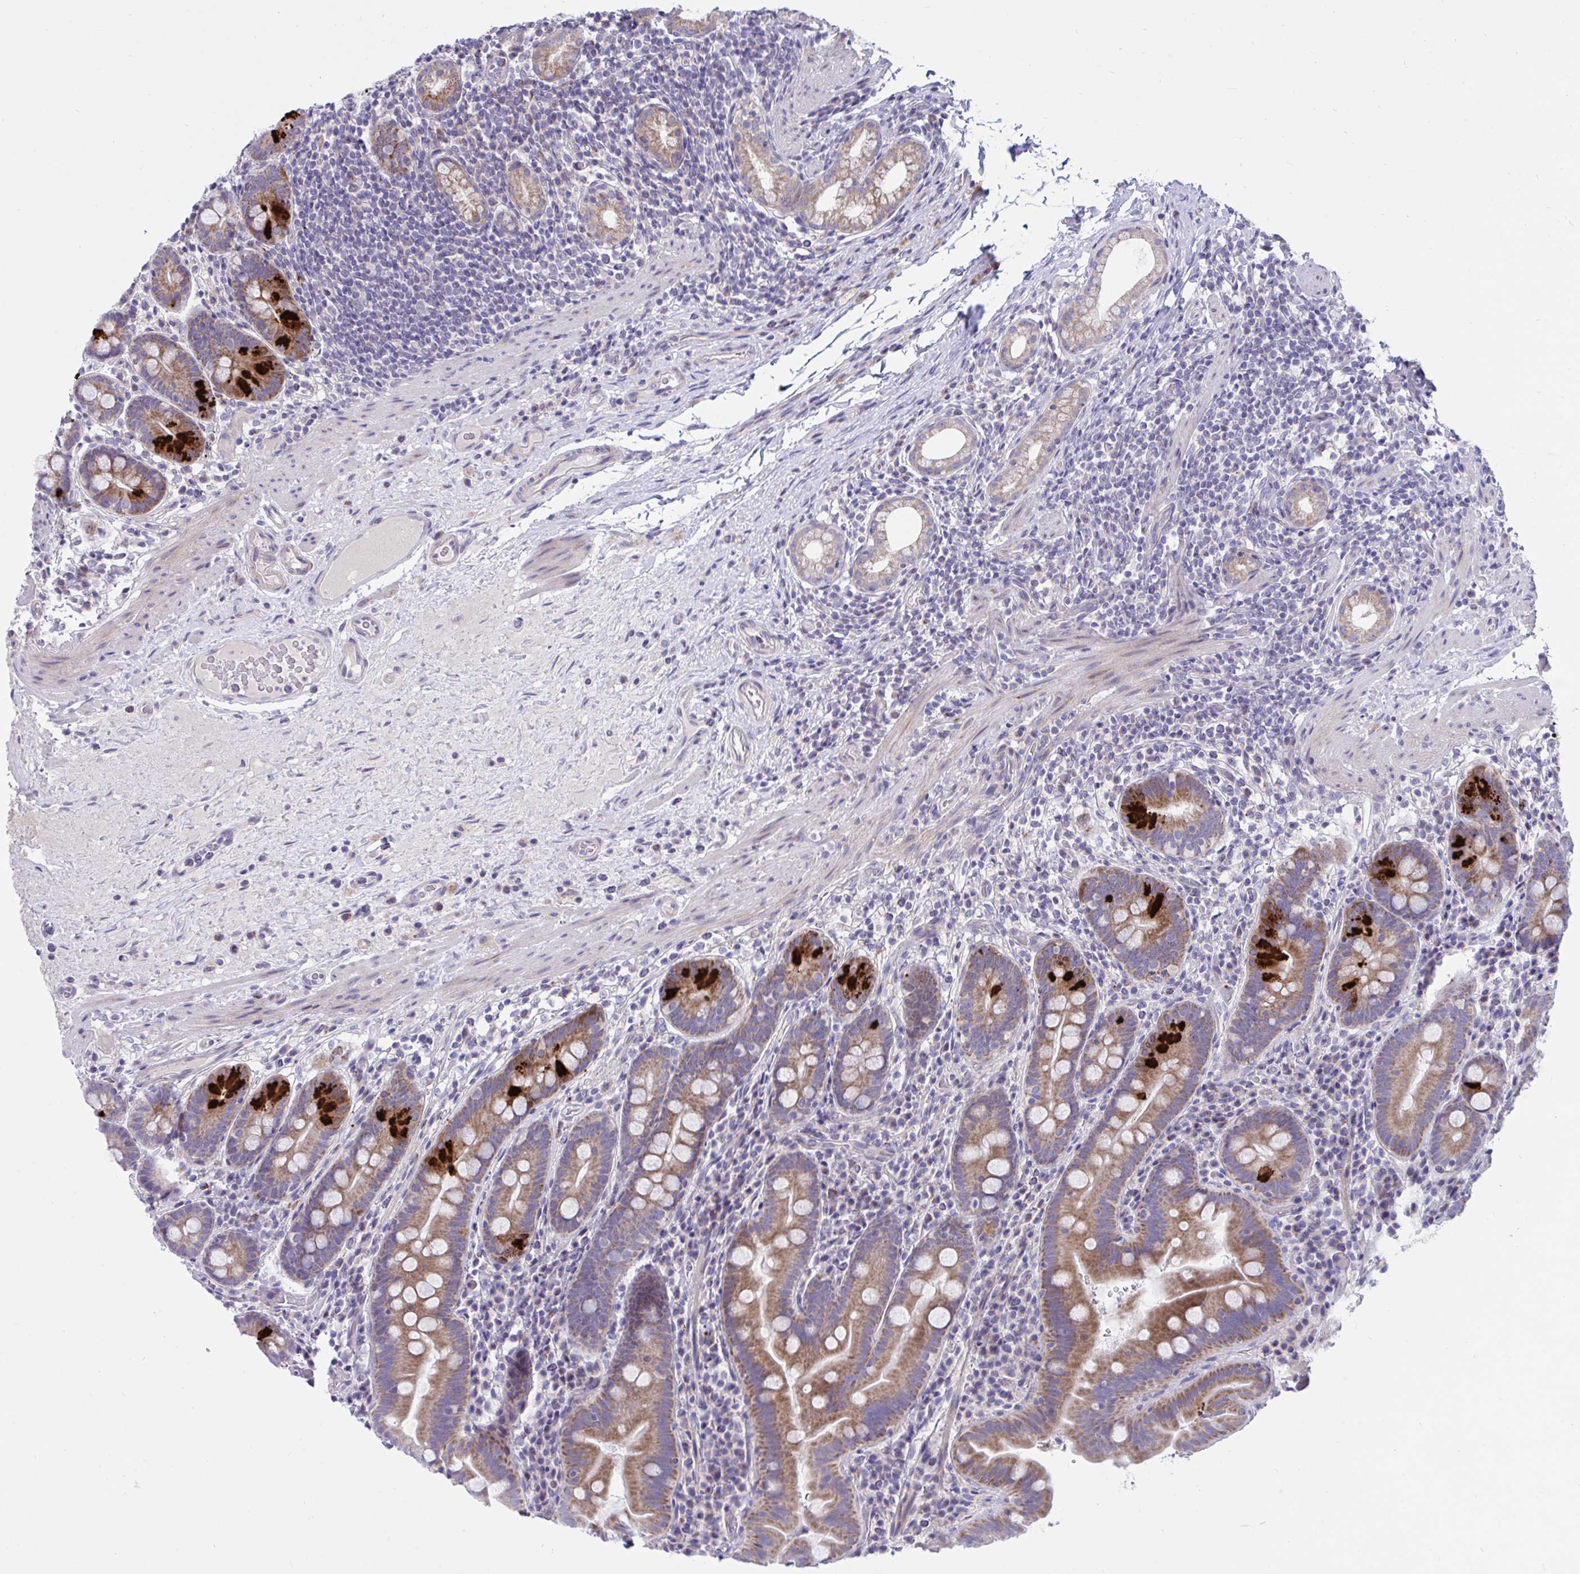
{"staining": {"intensity": "moderate", "quantity": ">75%", "location": "cytoplasmic/membranous"}, "tissue": "small intestine", "cell_type": "Glandular cells", "image_type": "normal", "snomed": [{"axis": "morphology", "description": "Normal tissue, NOS"}, {"axis": "topography", "description": "Small intestine"}], "caption": "Approximately >75% of glandular cells in normal small intestine reveal moderate cytoplasmic/membranous protein expression as visualized by brown immunohistochemical staining.", "gene": "DTX3", "patient": {"sex": "male", "age": 26}}